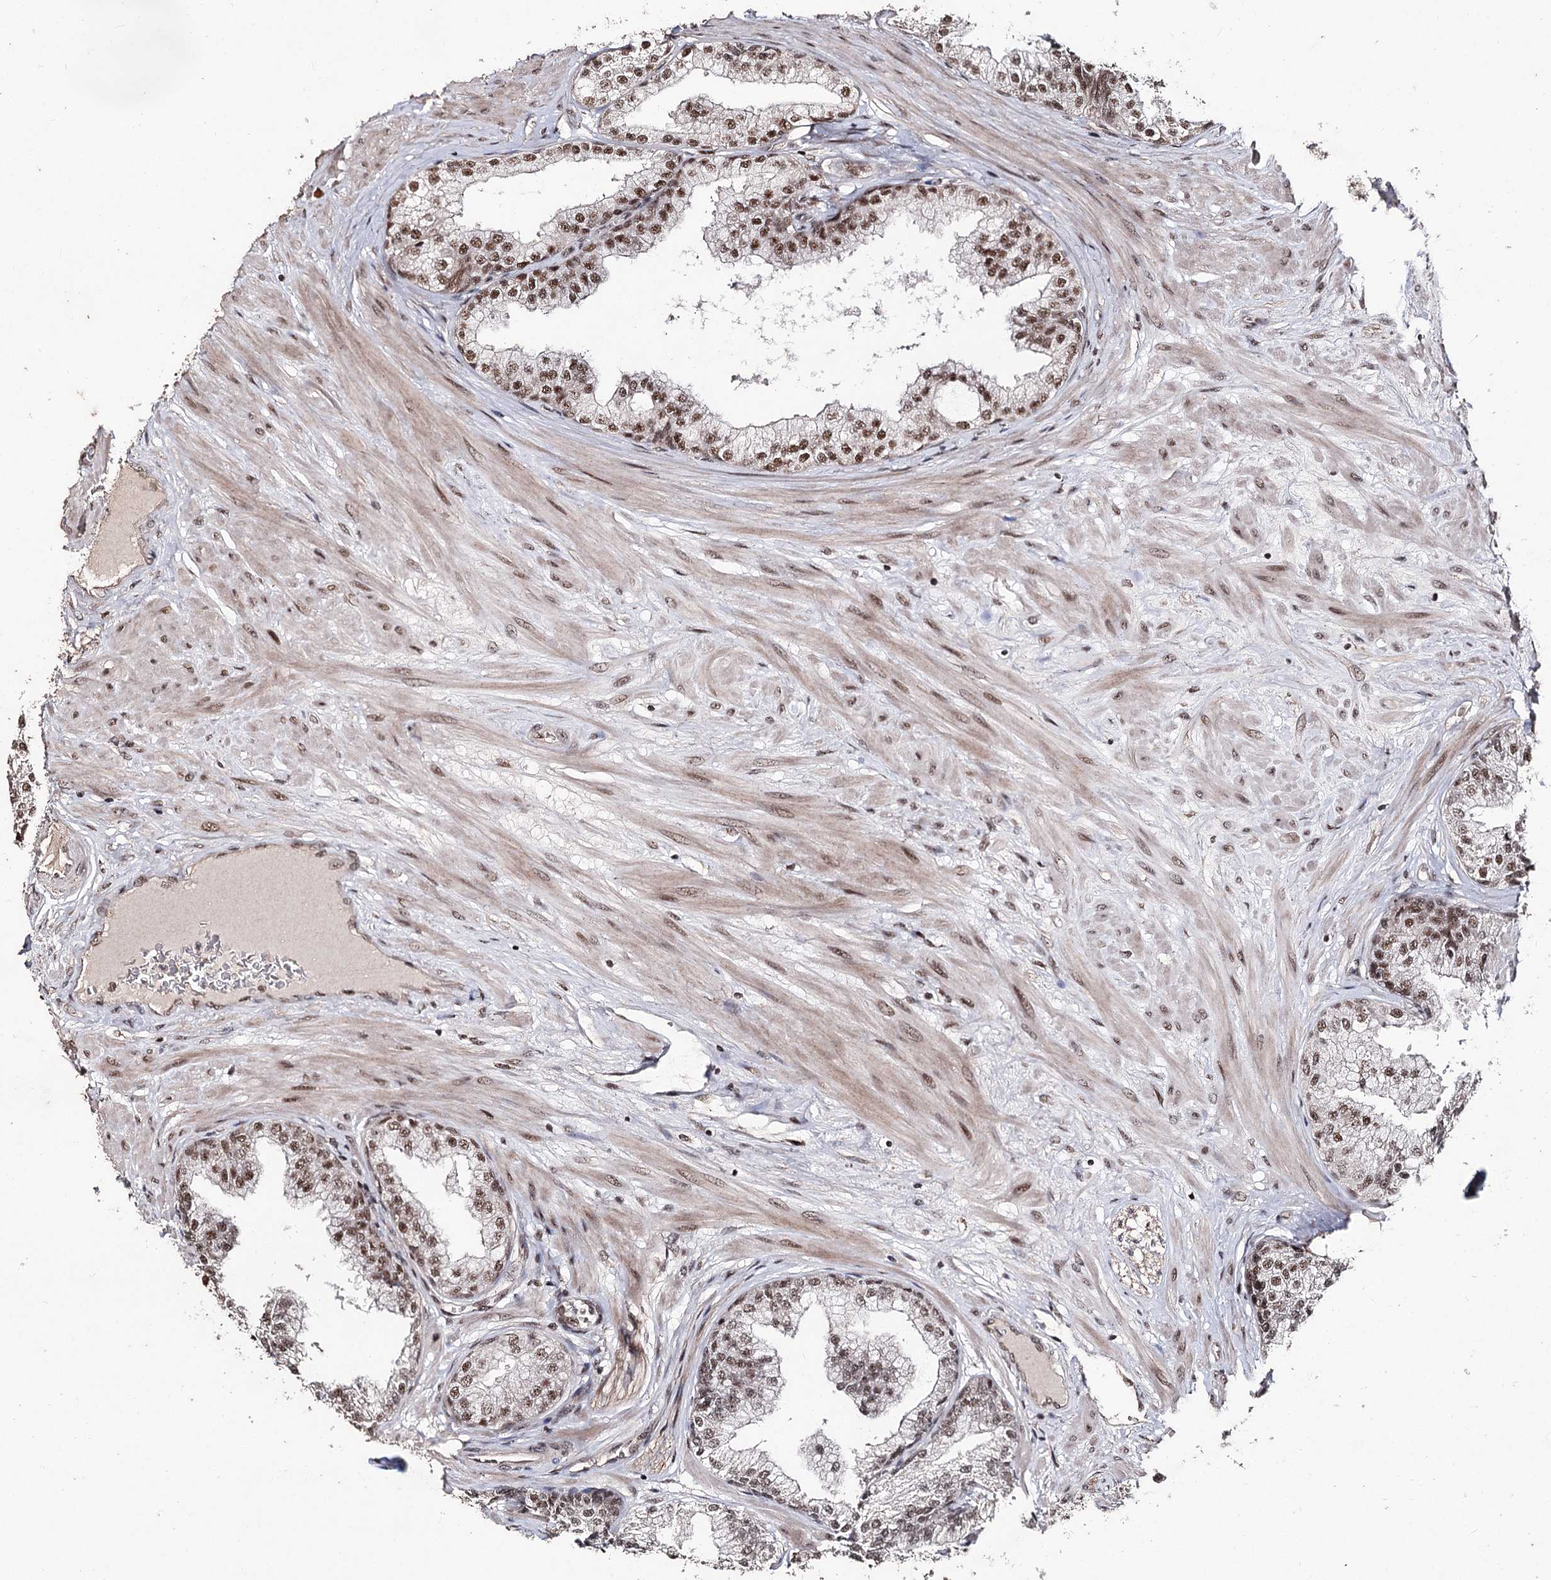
{"staining": {"intensity": "strong", "quantity": ">75%", "location": "nuclear"}, "tissue": "prostate", "cell_type": "Glandular cells", "image_type": "normal", "snomed": [{"axis": "morphology", "description": "Normal tissue, NOS"}, {"axis": "topography", "description": "Prostate"}], "caption": "Prostate was stained to show a protein in brown. There is high levels of strong nuclear expression in approximately >75% of glandular cells.", "gene": "U2SURP", "patient": {"sex": "male", "age": 60}}